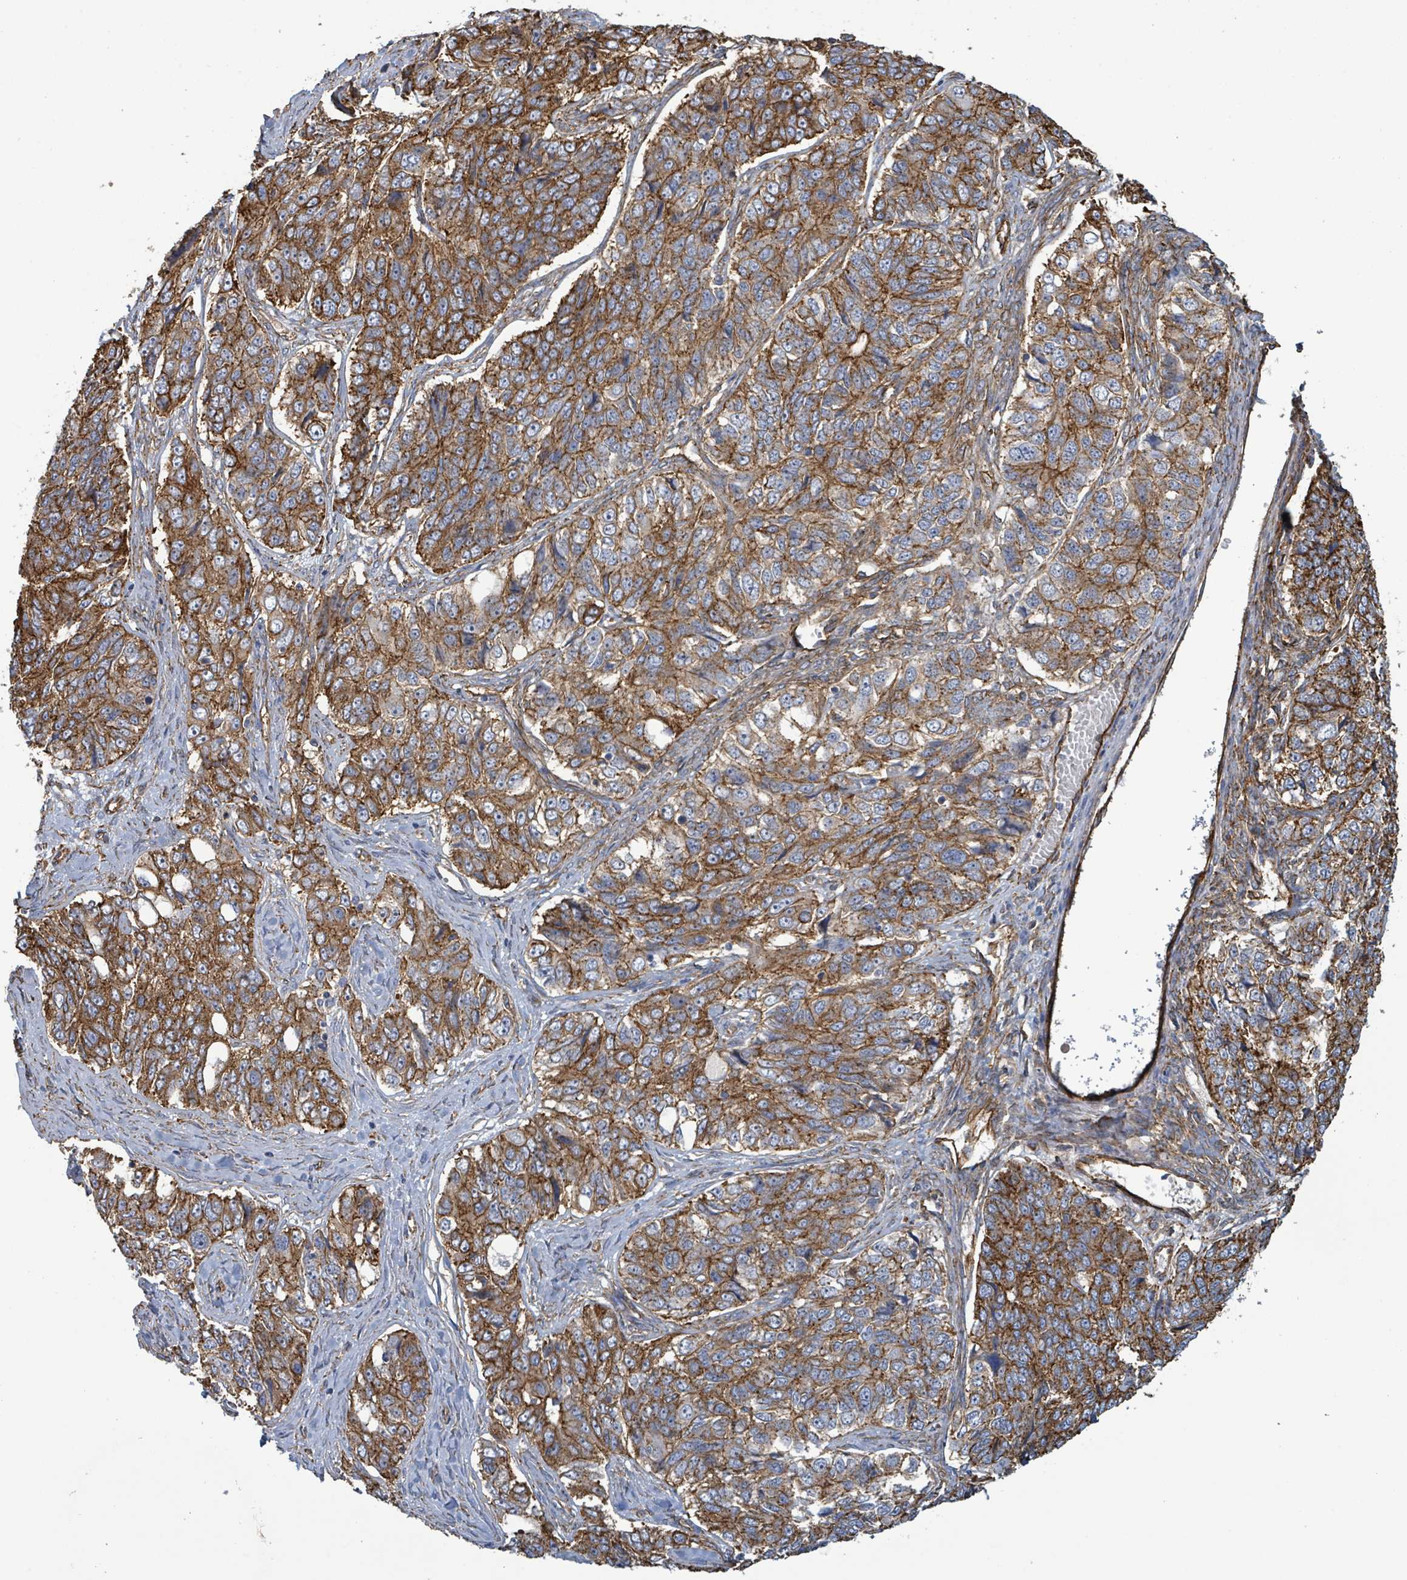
{"staining": {"intensity": "strong", "quantity": ">75%", "location": "cytoplasmic/membranous"}, "tissue": "ovarian cancer", "cell_type": "Tumor cells", "image_type": "cancer", "snomed": [{"axis": "morphology", "description": "Carcinoma, endometroid"}, {"axis": "topography", "description": "Ovary"}], "caption": "Immunohistochemical staining of human endometroid carcinoma (ovarian) displays high levels of strong cytoplasmic/membranous expression in about >75% of tumor cells. Nuclei are stained in blue.", "gene": "LDOC1", "patient": {"sex": "female", "age": 51}}